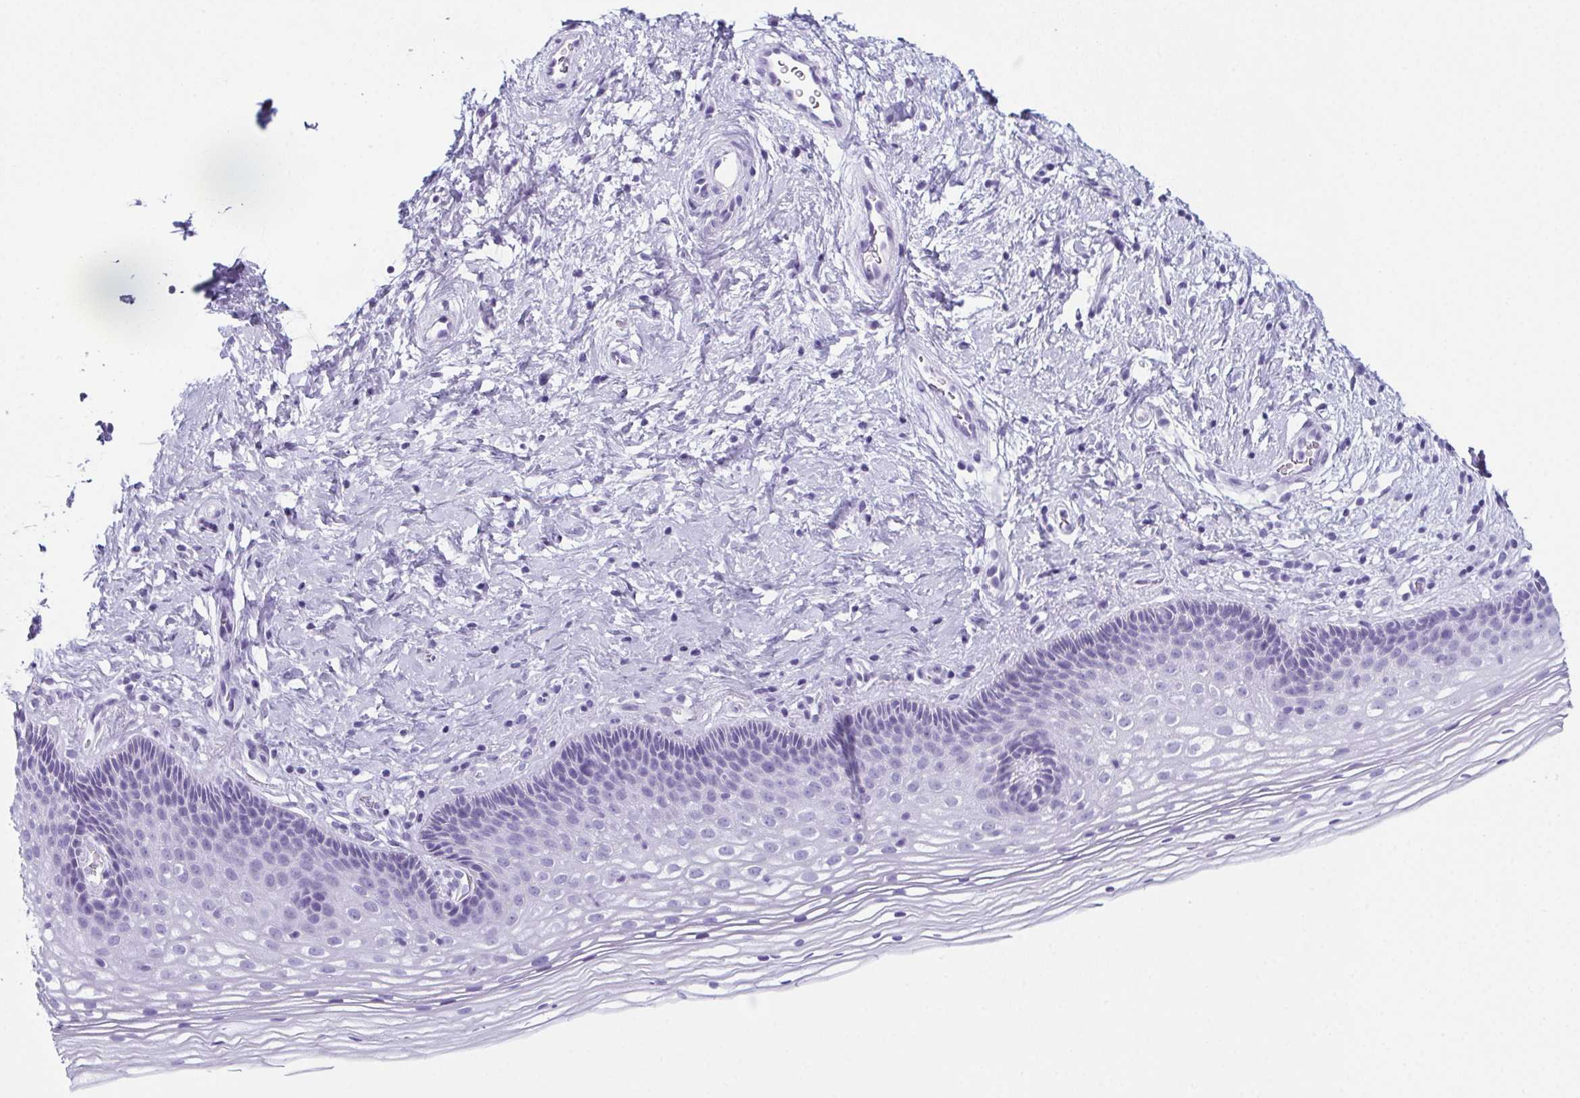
{"staining": {"intensity": "negative", "quantity": "none", "location": "none"}, "tissue": "cervix", "cell_type": "Glandular cells", "image_type": "normal", "snomed": [{"axis": "morphology", "description": "Normal tissue, NOS"}, {"axis": "topography", "description": "Cervix"}], "caption": "Image shows no protein staining in glandular cells of normal cervix.", "gene": "ENKUR", "patient": {"sex": "female", "age": 34}}